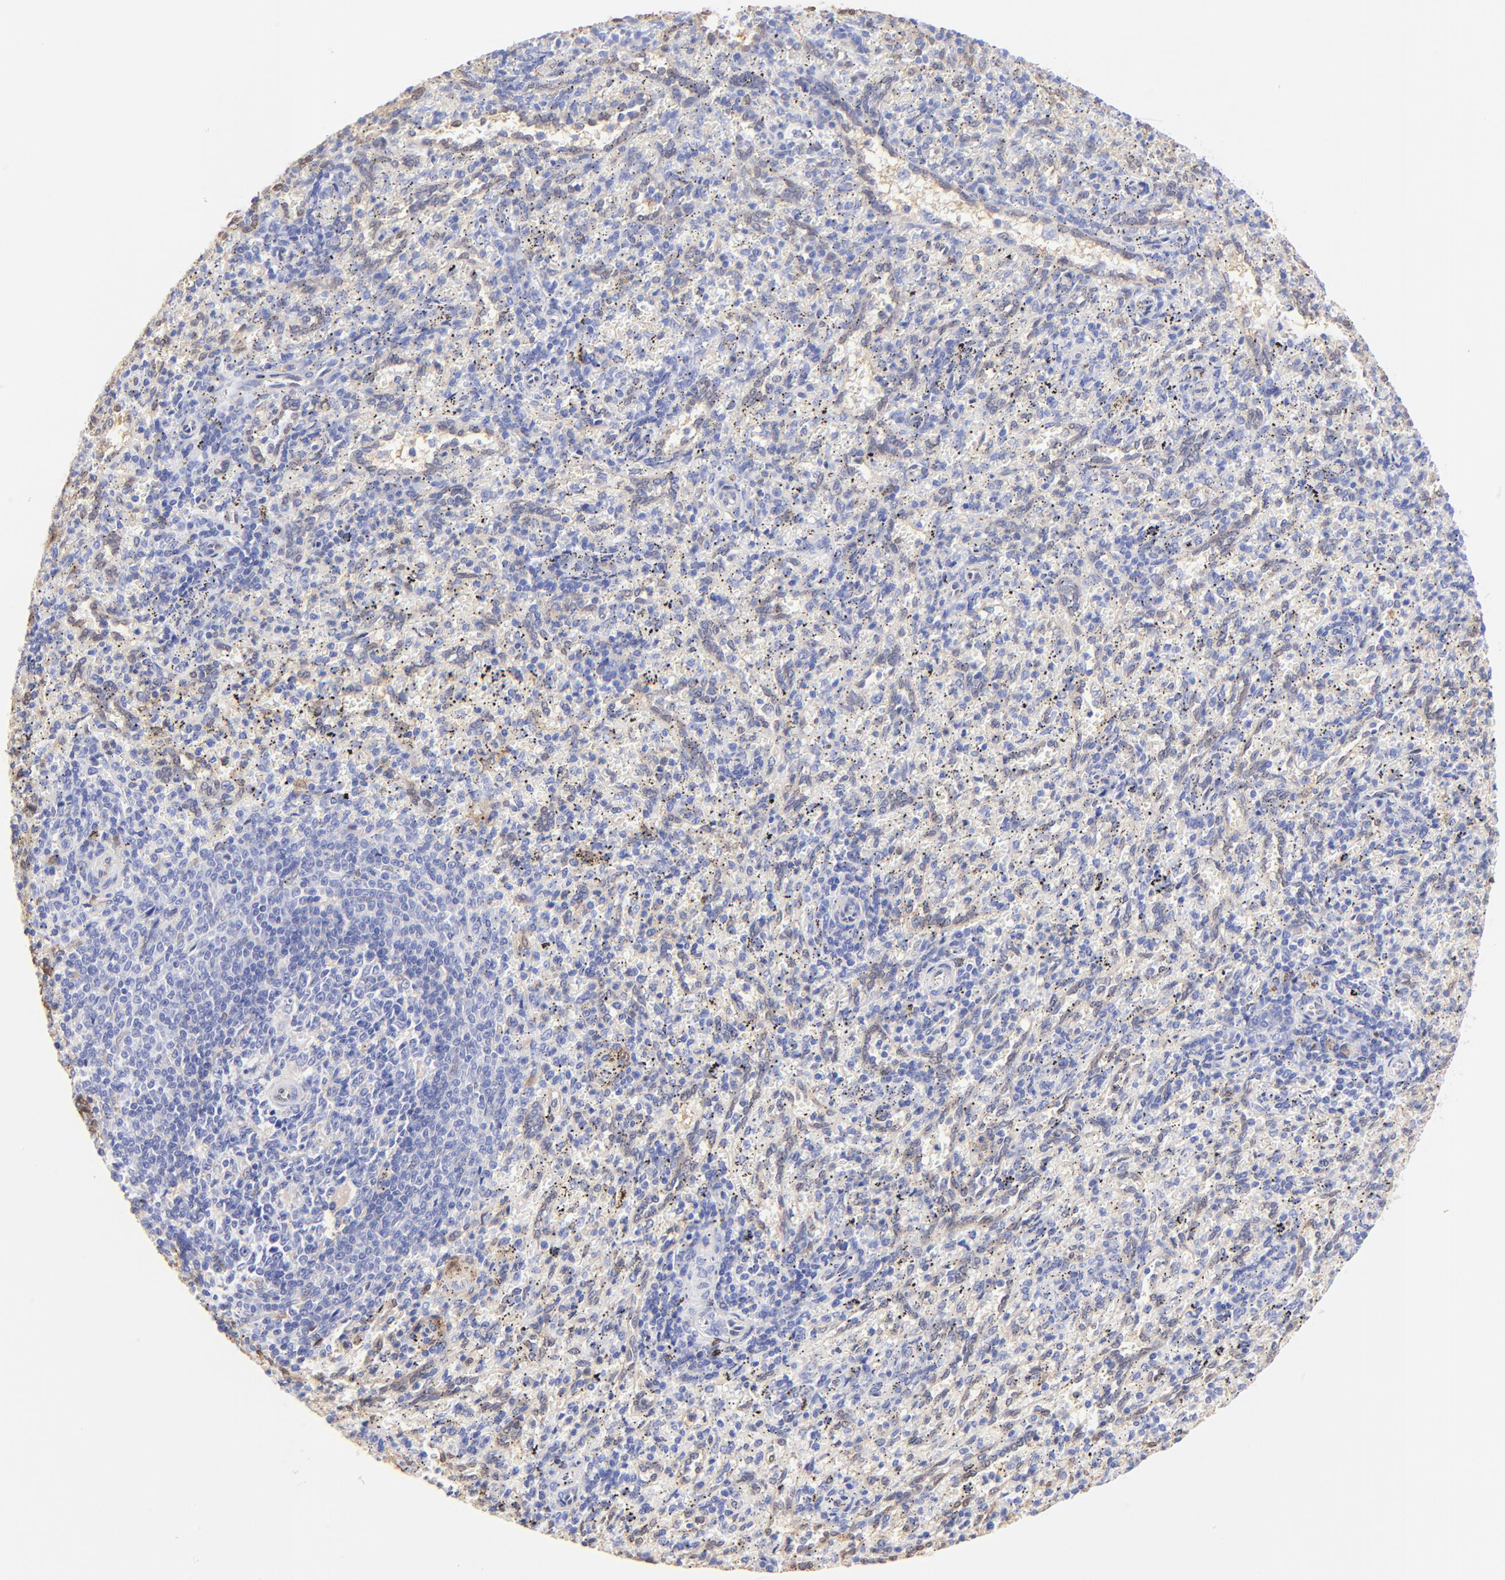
{"staining": {"intensity": "negative", "quantity": "none", "location": "none"}, "tissue": "spleen", "cell_type": "Cells in red pulp", "image_type": "normal", "snomed": [{"axis": "morphology", "description": "Normal tissue, NOS"}, {"axis": "topography", "description": "Spleen"}], "caption": "This is an immunohistochemistry micrograph of normal human spleen. There is no staining in cells in red pulp.", "gene": "ALDH1A1", "patient": {"sex": "female", "age": 10}}